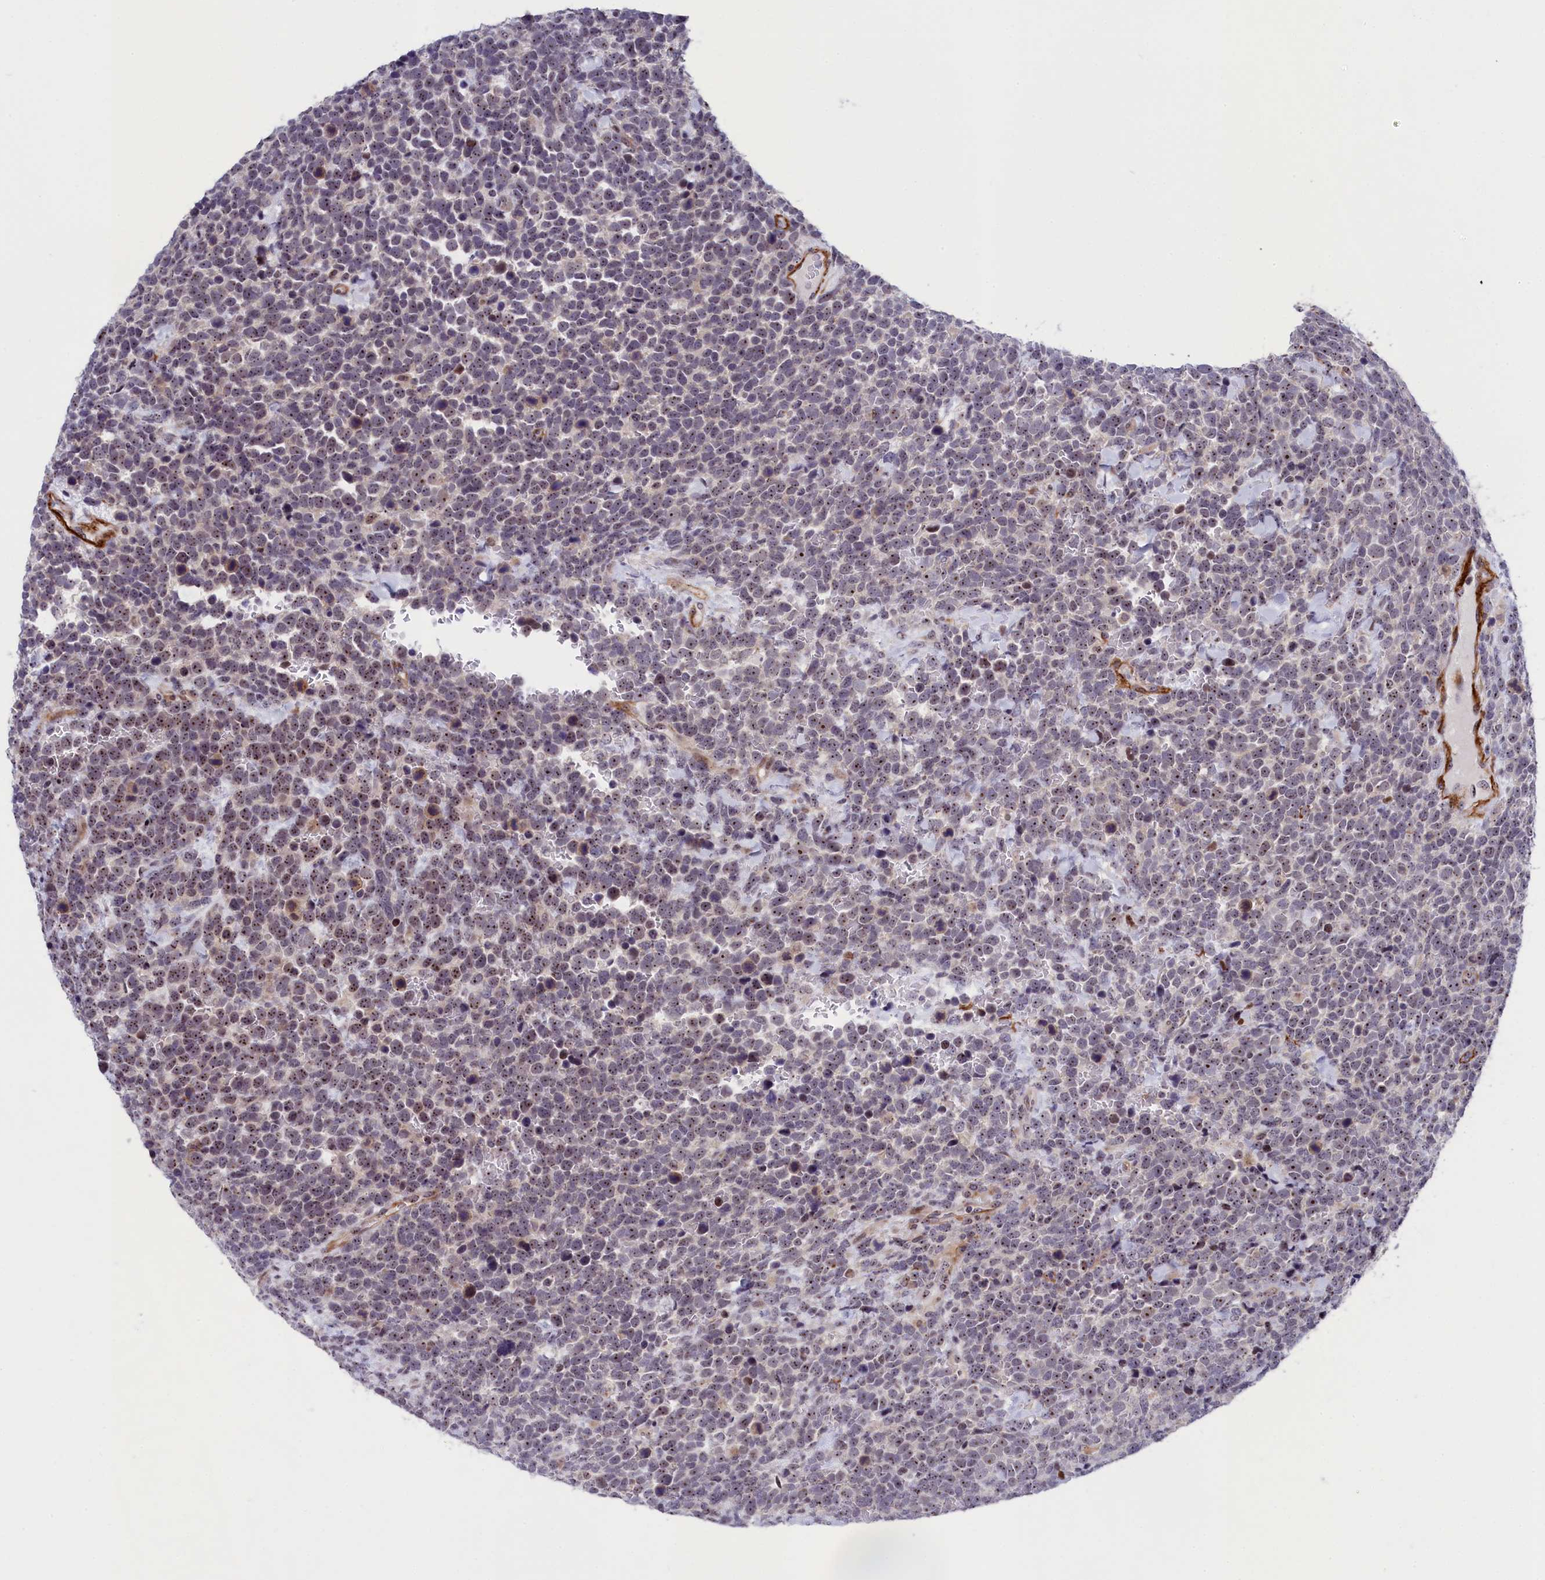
{"staining": {"intensity": "weak", "quantity": "25%-75%", "location": "nuclear"}, "tissue": "urothelial cancer", "cell_type": "Tumor cells", "image_type": "cancer", "snomed": [{"axis": "morphology", "description": "Urothelial carcinoma, High grade"}, {"axis": "topography", "description": "Urinary bladder"}], "caption": "Protein staining by immunohistochemistry exhibits weak nuclear positivity in about 25%-75% of tumor cells in high-grade urothelial carcinoma.", "gene": "PPAN", "patient": {"sex": "female", "age": 82}}